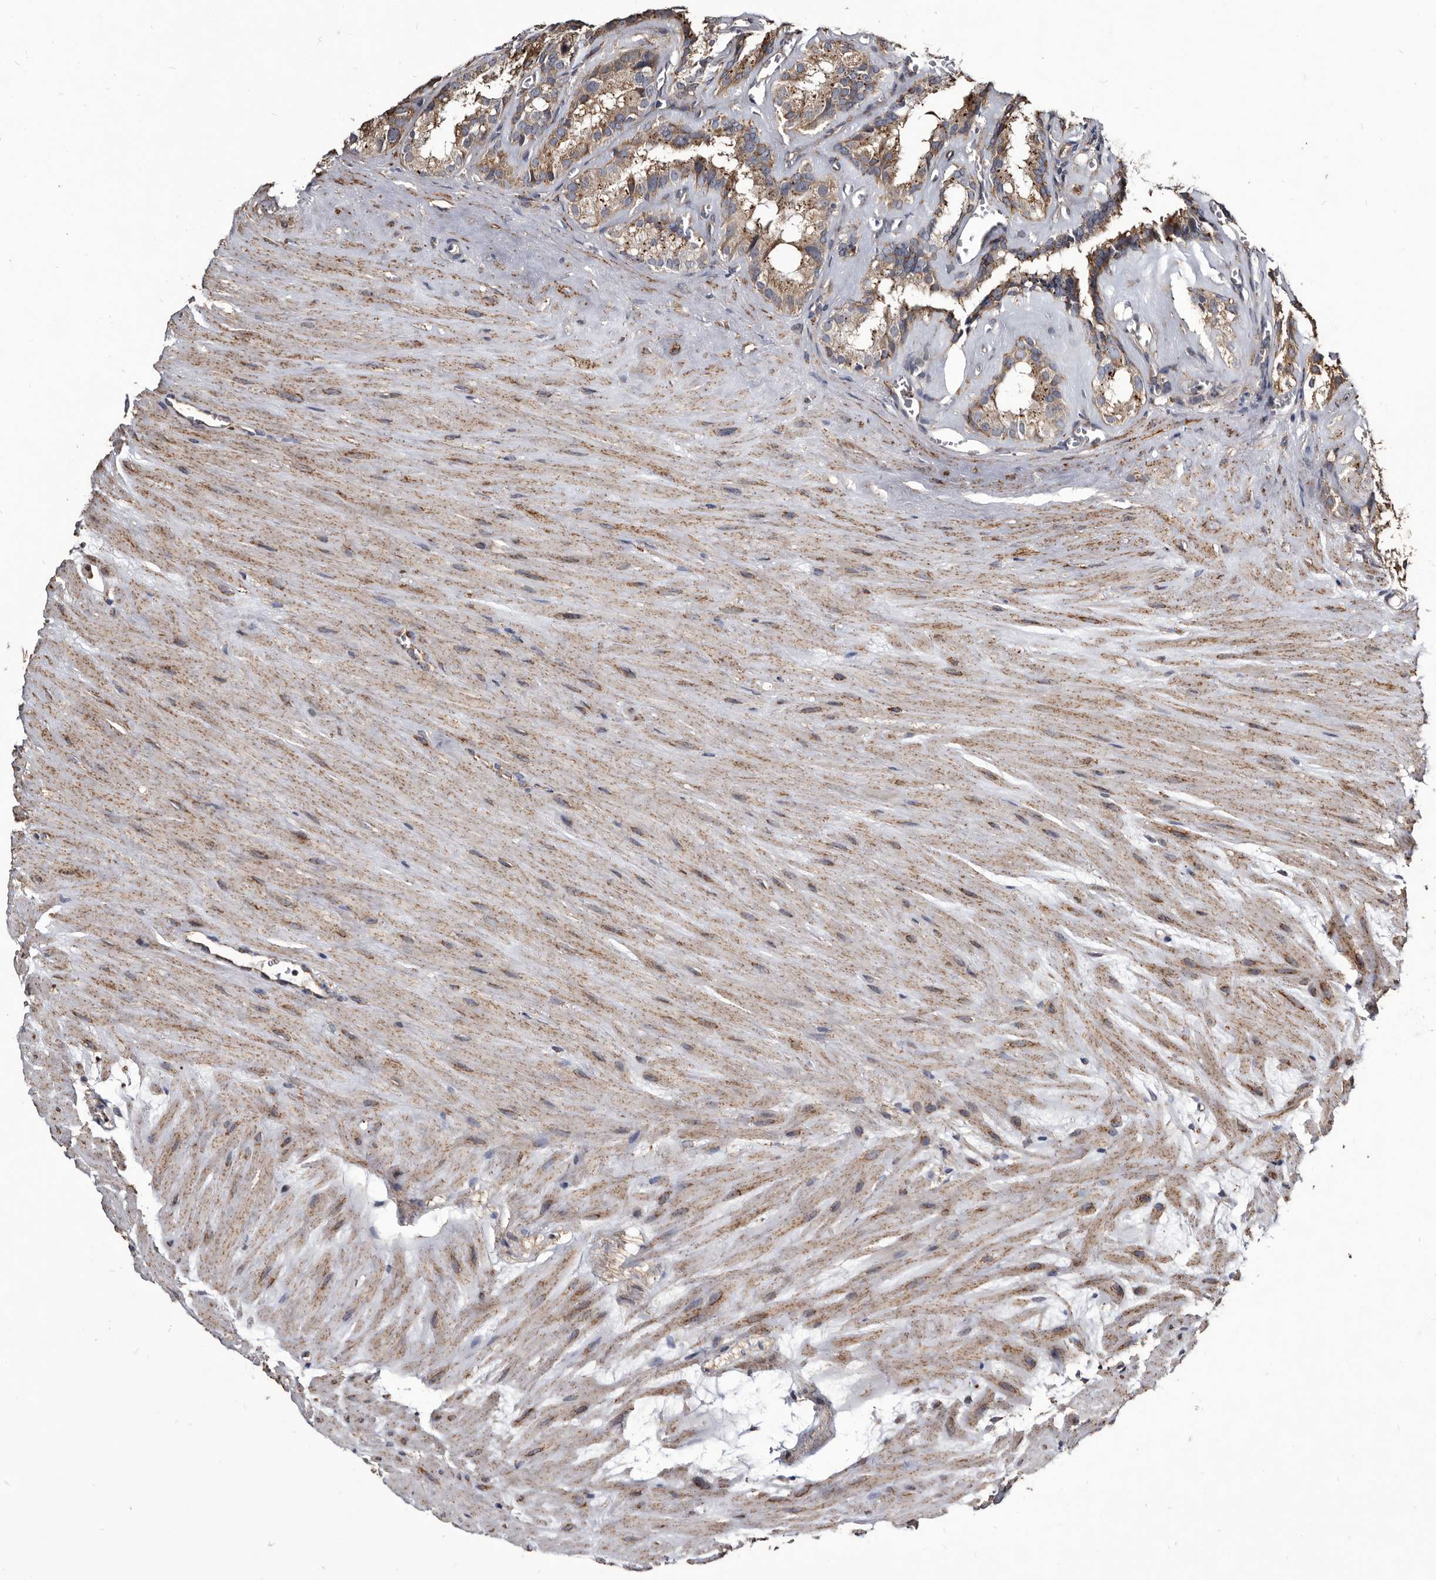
{"staining": {"intensity": "moderate", "quantity": ">75%", "location": "cytoplasmic/membranous"}, "tissue": "seminal vesicle", "cell_type": "Glandular cells", "image_type": "normal", "snomed": [{"axis": "morphology", "description": "Normal tissue, NOS"}, {"axis": "topography", "description": "Prostate"}, {"axis": "topography", "description": "Seminal veicle"}], "caption": "Glandular cells reveal medium levels of moderate cytoplasmic/membranous expression in approximately >75% of cells in benign human seminal vesicle.", "gene": "CTSA", "patient": {"sex": "male", "age": 59}}